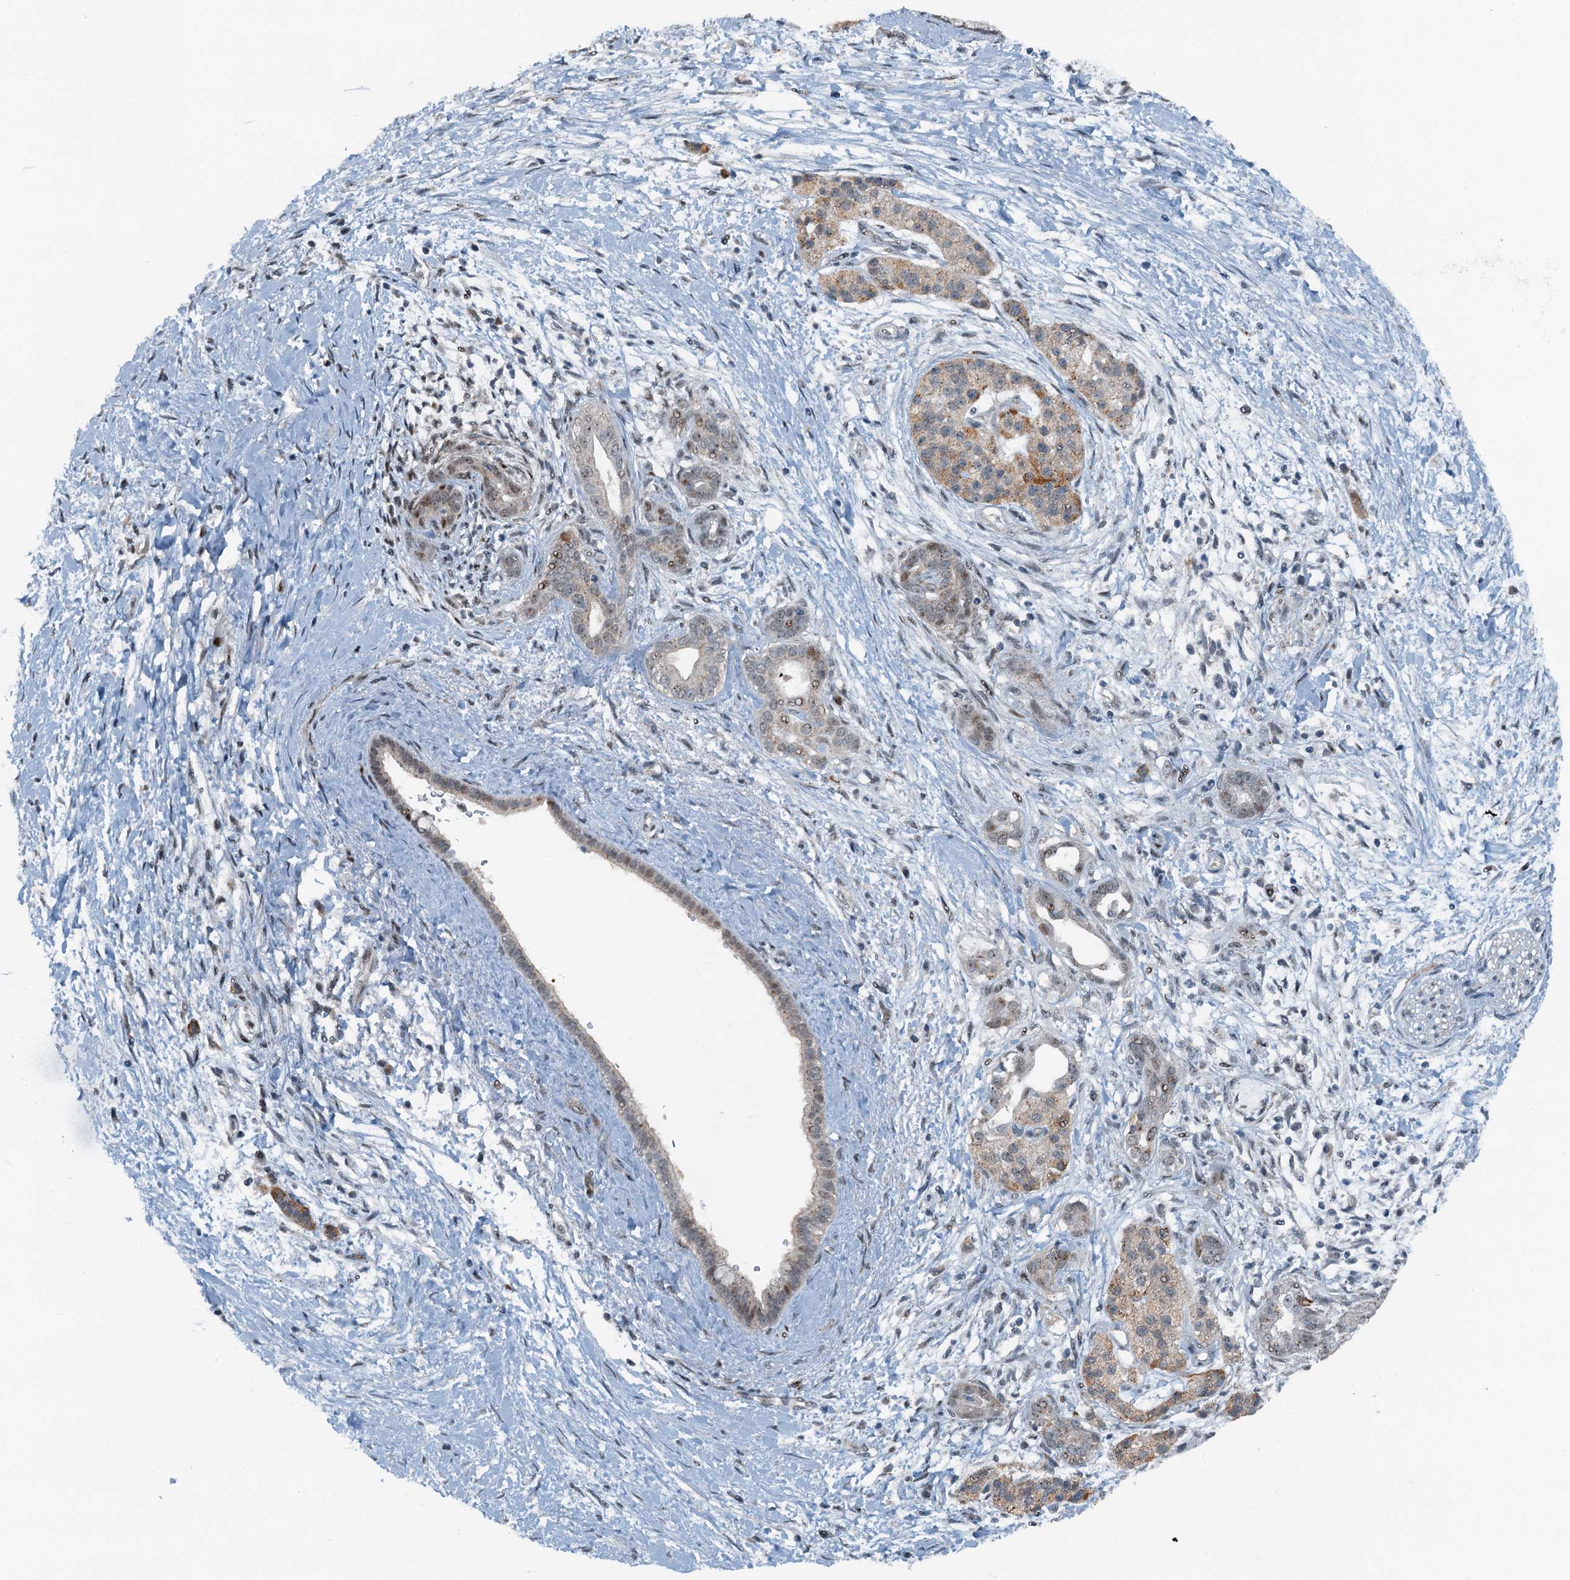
{"staining": {"intensity": "weak", "quantity": "25%-75%", "location": "cytoplasmic/membranous,nuclear"}, "tissue": "pancreatic cancer", "cell_type": "Tumor cells", "image_type": "cancer", "snomed": [{"axis": "morphology", "description": "Adenocarcinoma, NOS"}, {"axis": "topography", "description": "Pancreas"}], "caption": "A micrograph showing weak cytoplasmic/membranous and nuclear expression in about 25%-75% of tumor cells in pancreatic adenocarcinoma, as visualized by brown immunohistochemical staining.", "gene": "BMERB1", "patient": {"sex": "male", "age": 58}}